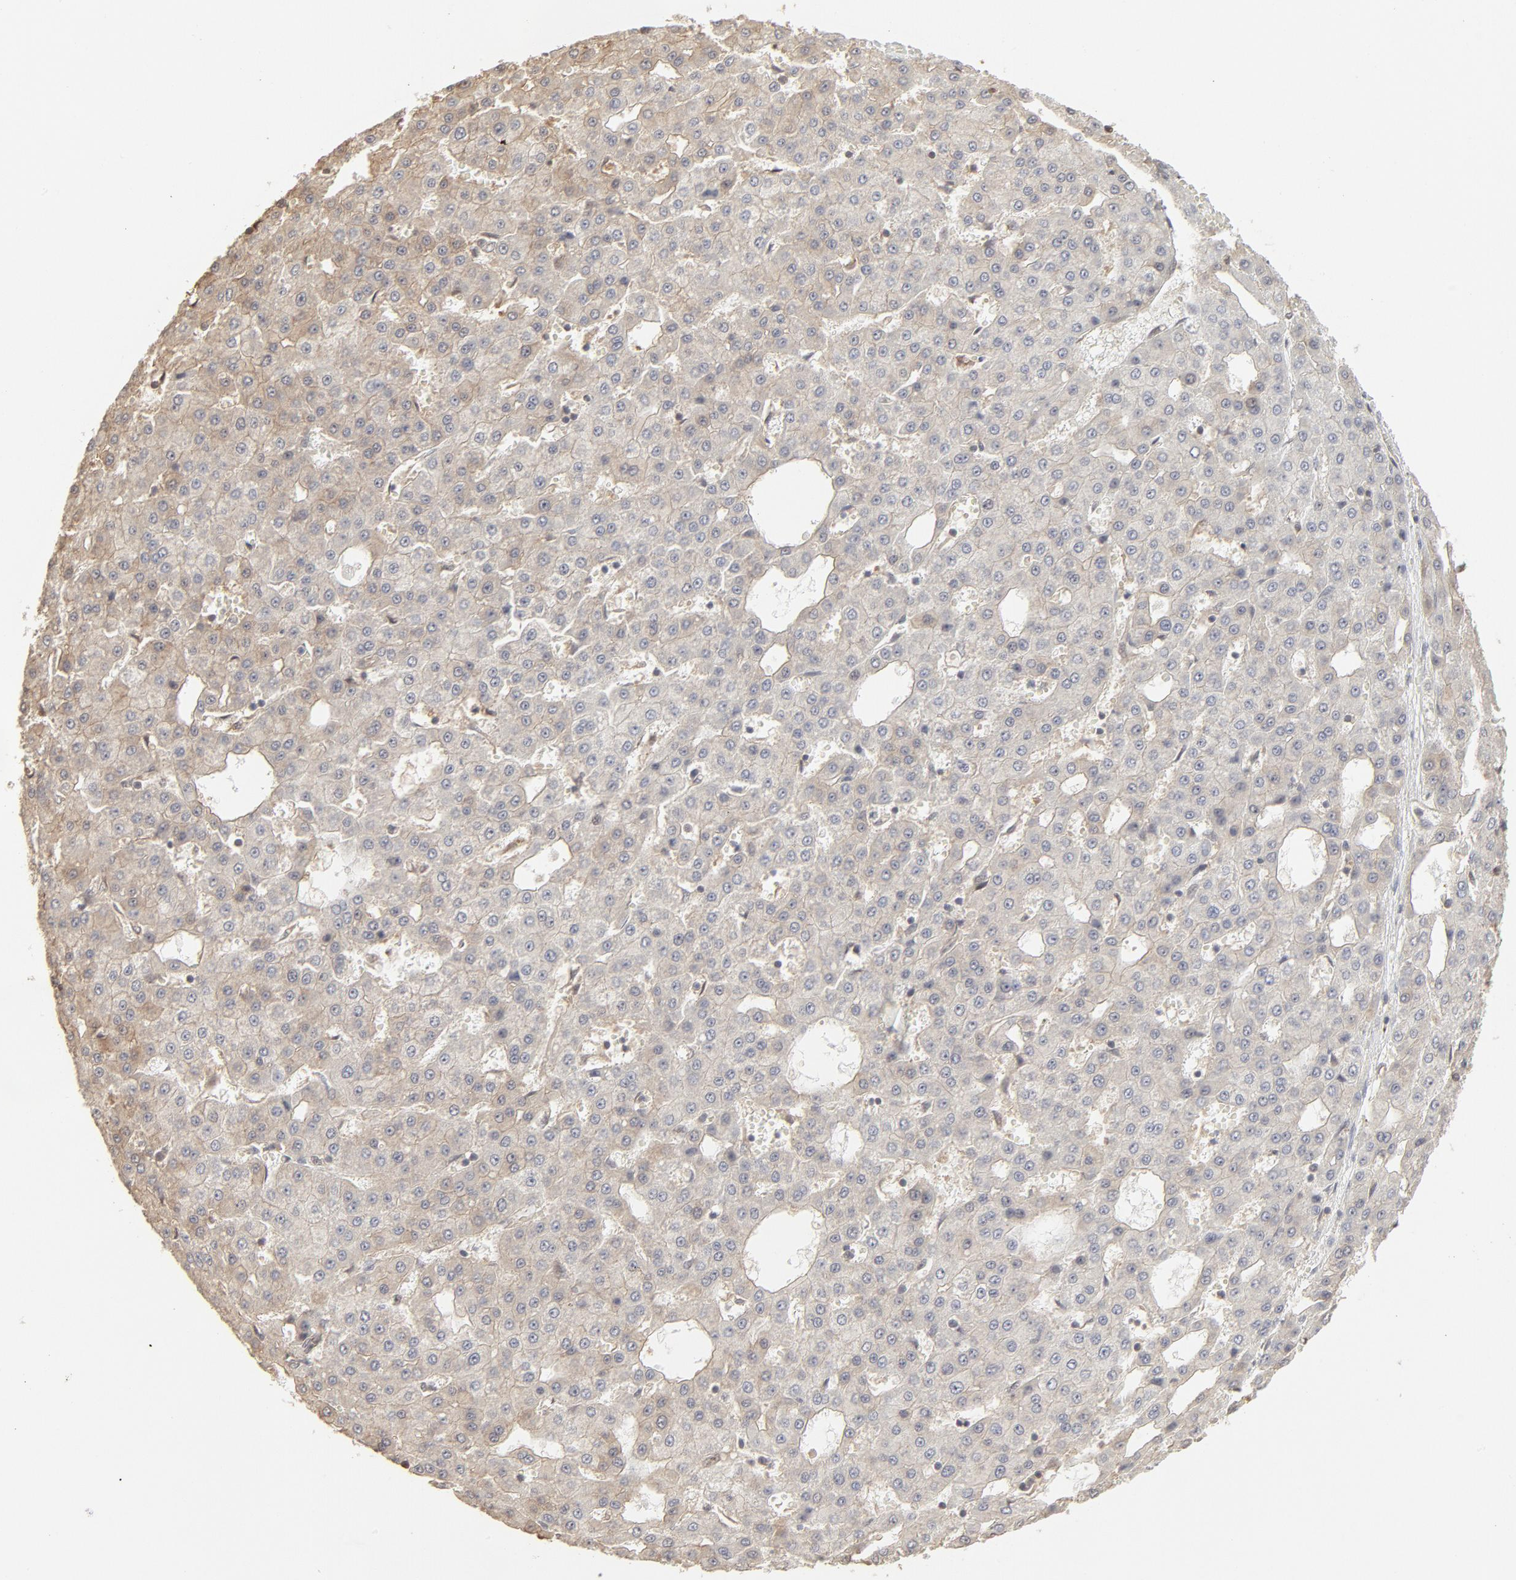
{"staining": {"intensity": "weak", "quantity": ">75%", "location": "cytoplasmic/membranous"}, "tissue": "liver cancer", "cell_type": "Tumor cells", "image_type": "cancer", "snomed": [{"axis": "morphology", "description": "Carcinoma, Hepatocellular, NOS"}, {"axis": "topography", "description": "Liver"}], "caption": "A high-resolution image shows IHC staining of hepatocellular carcinoma (liver), which reveals weak cytoplasmic/membranous expression in about >75% of tumor cells.", "gene": "PPP2CA", "patient": {"sex": "male", "age": 47}}